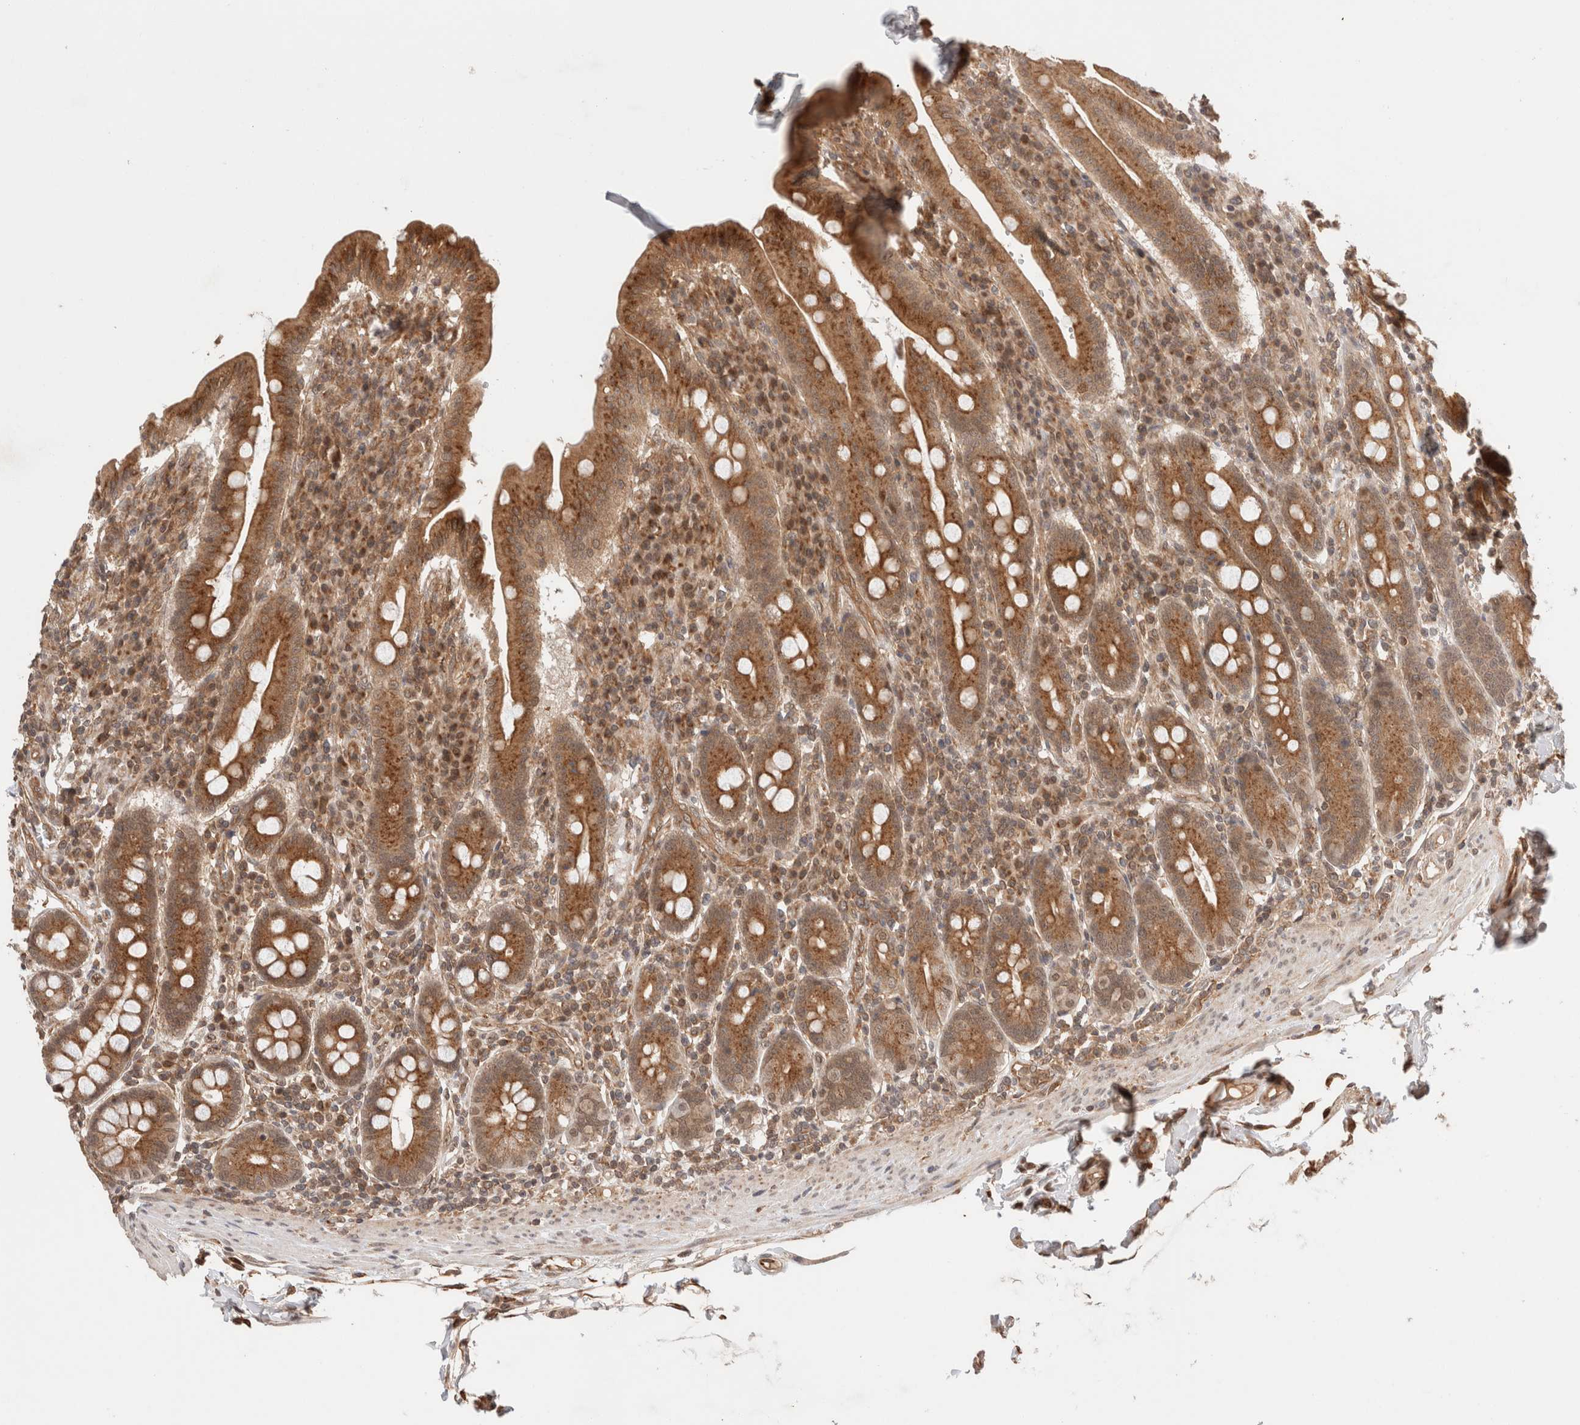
{"staining": {"intensity": "strong", "quantity": ">75%", "location": "cytoplasmic/membranous"}, "tissue": "duodenum", "cell_type": "Glandular cells", "image_type": "normal", "snomed": [{"axis": "morphology", "description": "Normal tissue, NOS"}, {"axis": "morphology", "description": "Adenocarcinoma, NOS"}, {"axis": "topography", "description": "Pancreas"}, {"axis": "topography", "description": "Duodenum"}], "caption": "Normal duodenum was stained to show a protein in brown. There is high levels of strong cytoplasmic/membranous staining in approximately >75% of glandular cells. The staining was performed using DAB to visualize the protein expression in brown, while the nuclei were stained in blue with hematoxylin (Magnification: 20x).", "gene": "SIKE1", "patient": {"sex": "male", "age": 50}}